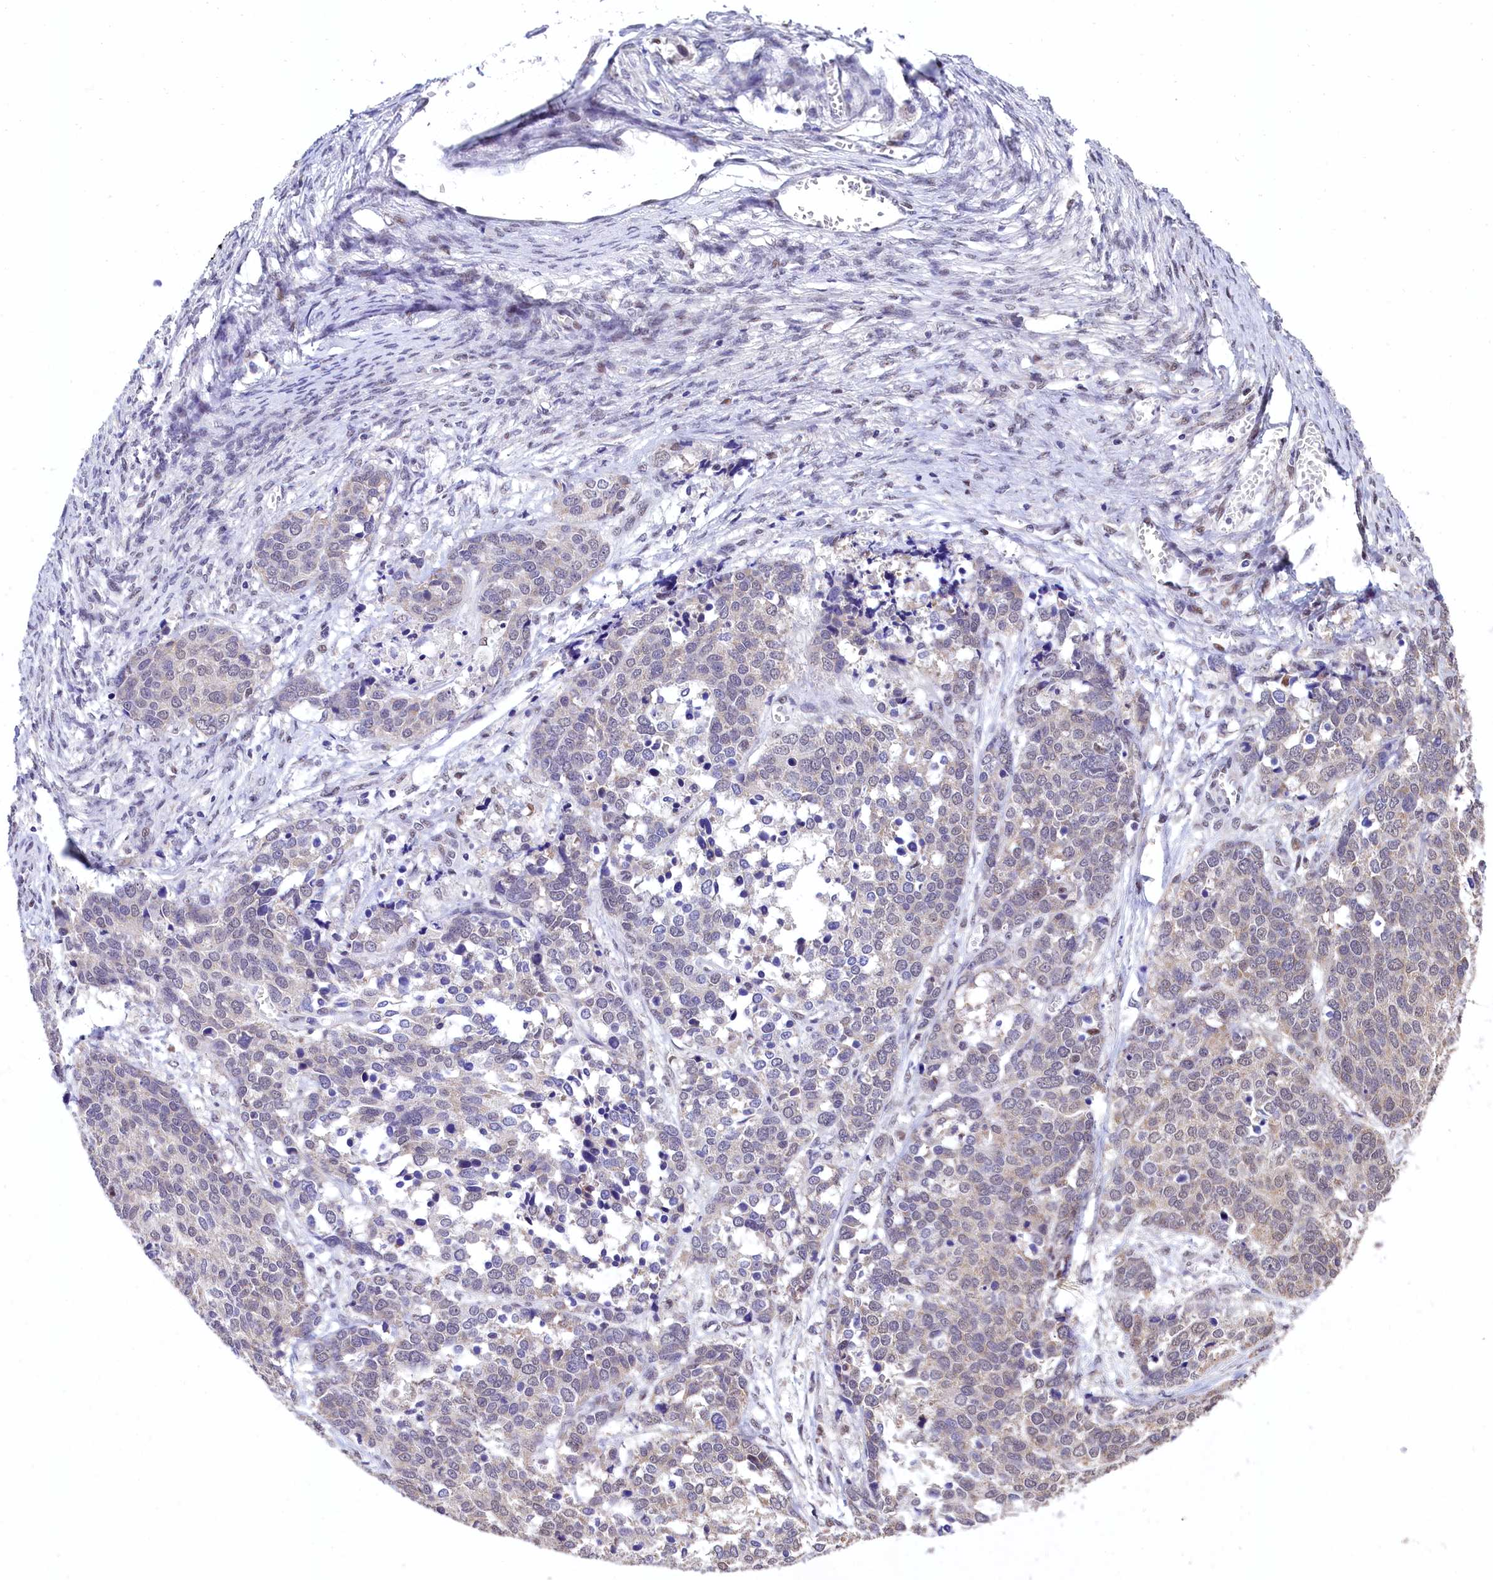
{"staining": {"intensity": "negative", "quantity": "none", "location": "none"}, "tissue": "ovarian cancer", "cell_type": "Tumor cells", "image_type": "cancer", "snomed": [{"axis": "morphology", "description": "Cystadenocarcinoma, serous, NOS"}, {"axis": "topography", "description": "Ovary"}], "caption": "Immunohistochemistry image of neoplastic tissue: human ovarian cancer (serous cystadenocarcinoma) stained with DAB displays no significant protein expression in tumor cells.", "gene": "HECTD4", "patient": {"sex": "female", "age": 44}}